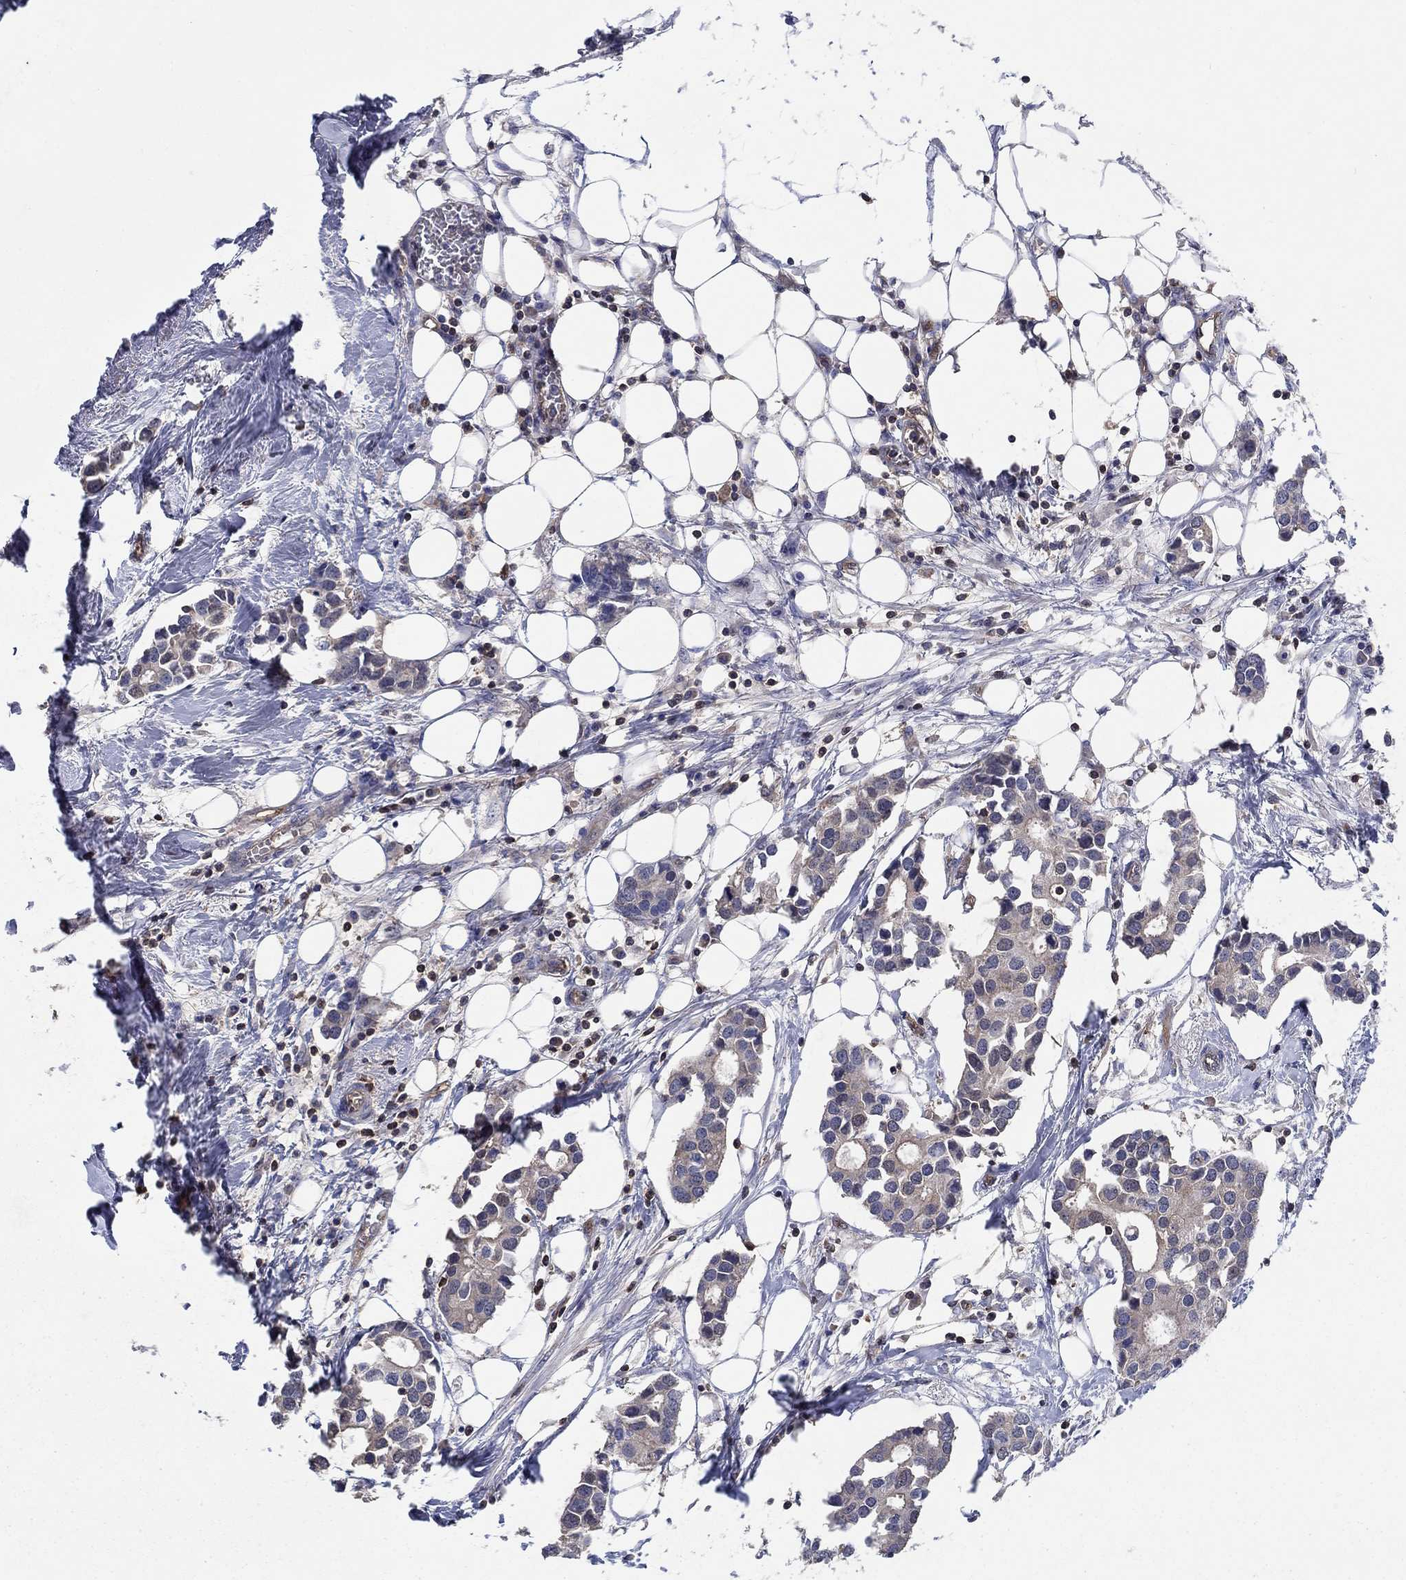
{"staining": {"intensity": "negative", "quantity": "none", "location": "none"}, "tissue": "breast cancer", "cell_type": "Tumor cells", "image_type": "cancer", "snomed": [{"axis": "morphology", "description": "Duct carcinoma"}, {"axis": "topography", "description": "Breast"}], "caption": "High power microscopy micrograph of an immunohistochemistry histopathology image of breast cancer (invasive ductal carcinoma), revealing no significant expression in tumor cells.", "gene": "AGFG2", "patient": {"sex": "female", "age": 83}}